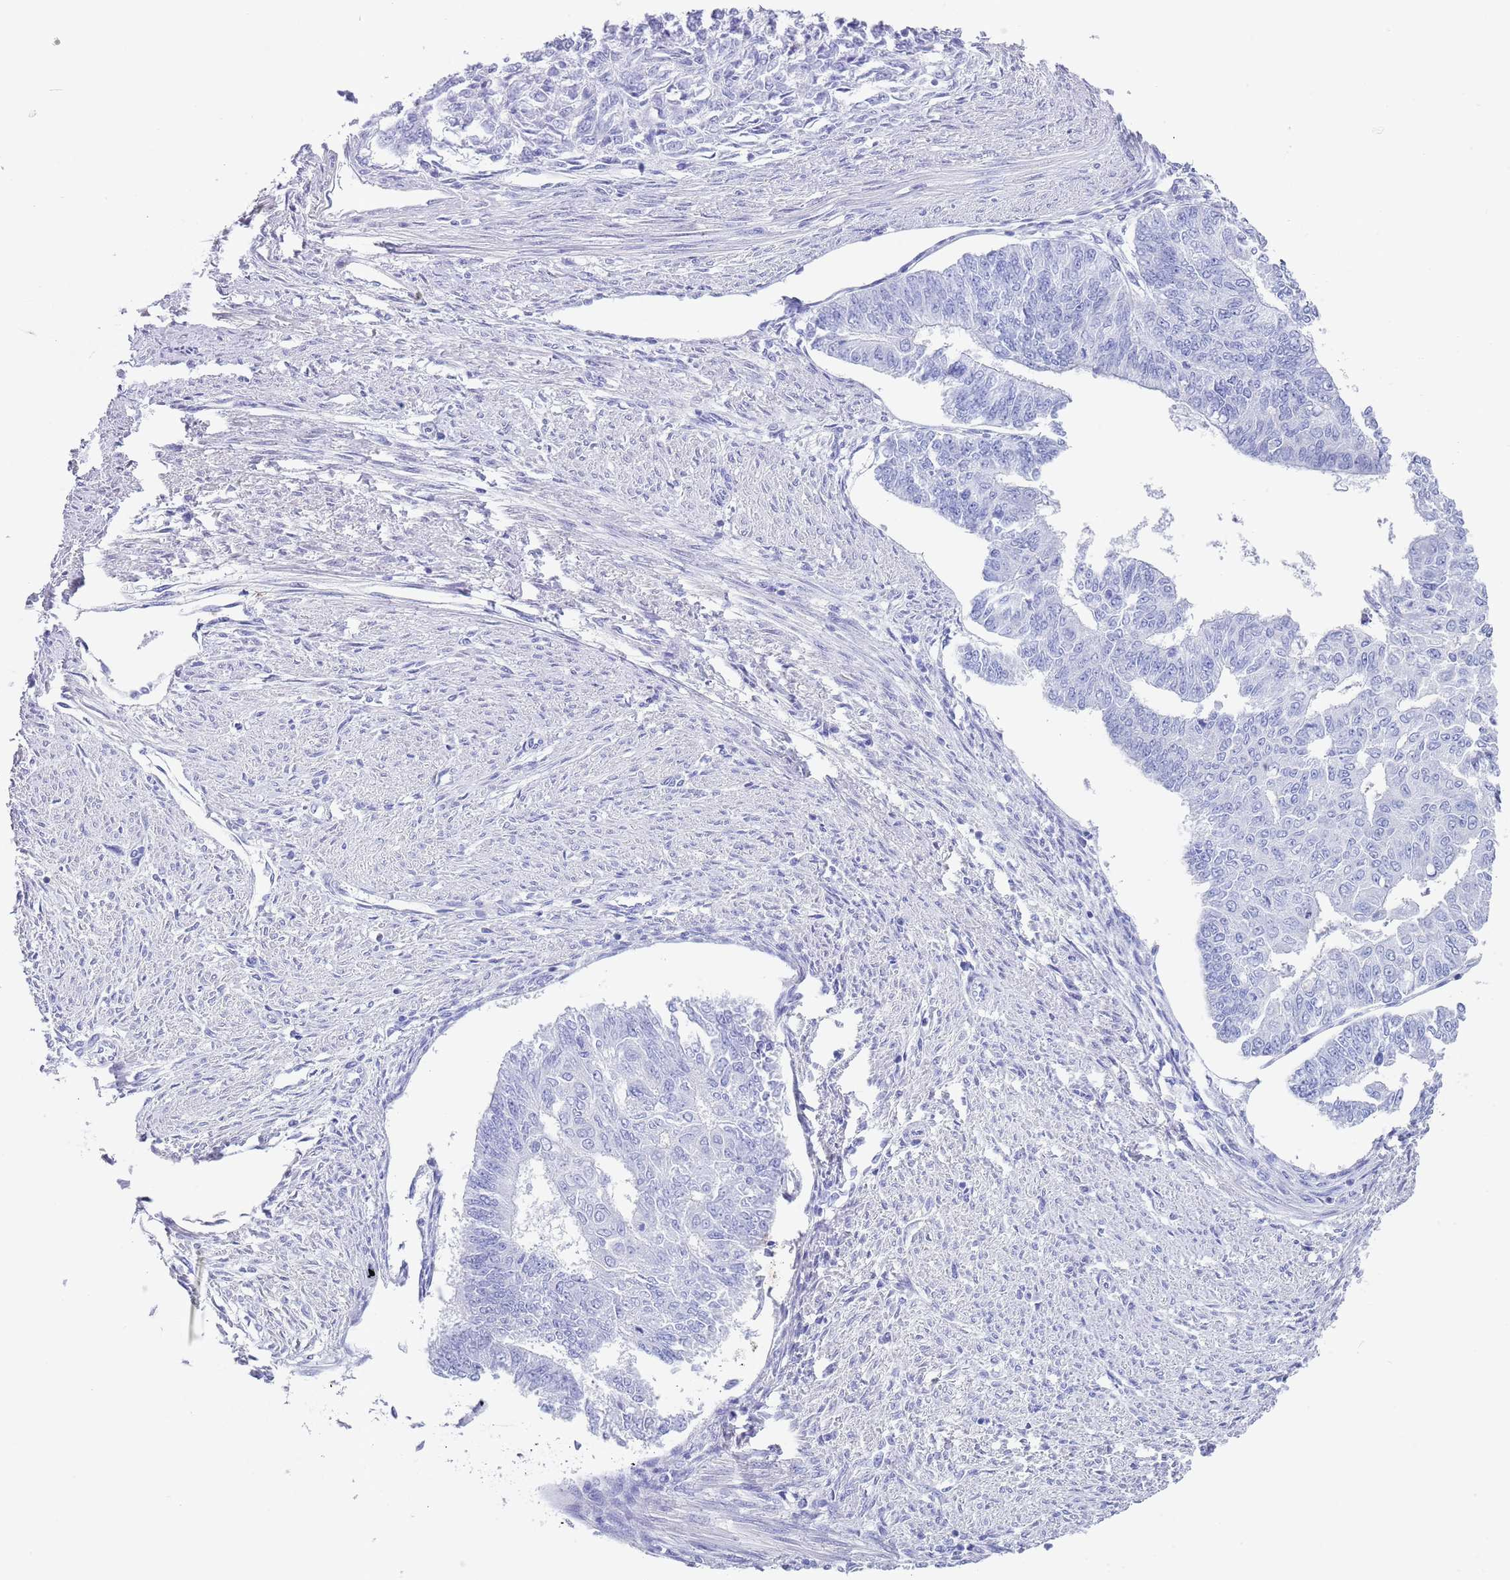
{"staining": {"intensity": "negative", "quantity": "none", "location": "none"}, "tissue": "endometrial cancer", "cell_type": "Tumor cells", "image_type": "cancer", "snomed": [{"axis": "morphology", "description": "Adenocarcinoma, NOS"}, {"axis": "topography", "description": "Endometrium"}], "caption": "This is an immunohistochemistry (IHC) micrograph of endometrial cancer. There is no staining in tumor cells.", "gene": "CPXM2", "patient": {"sex": "female", "age": 32}}